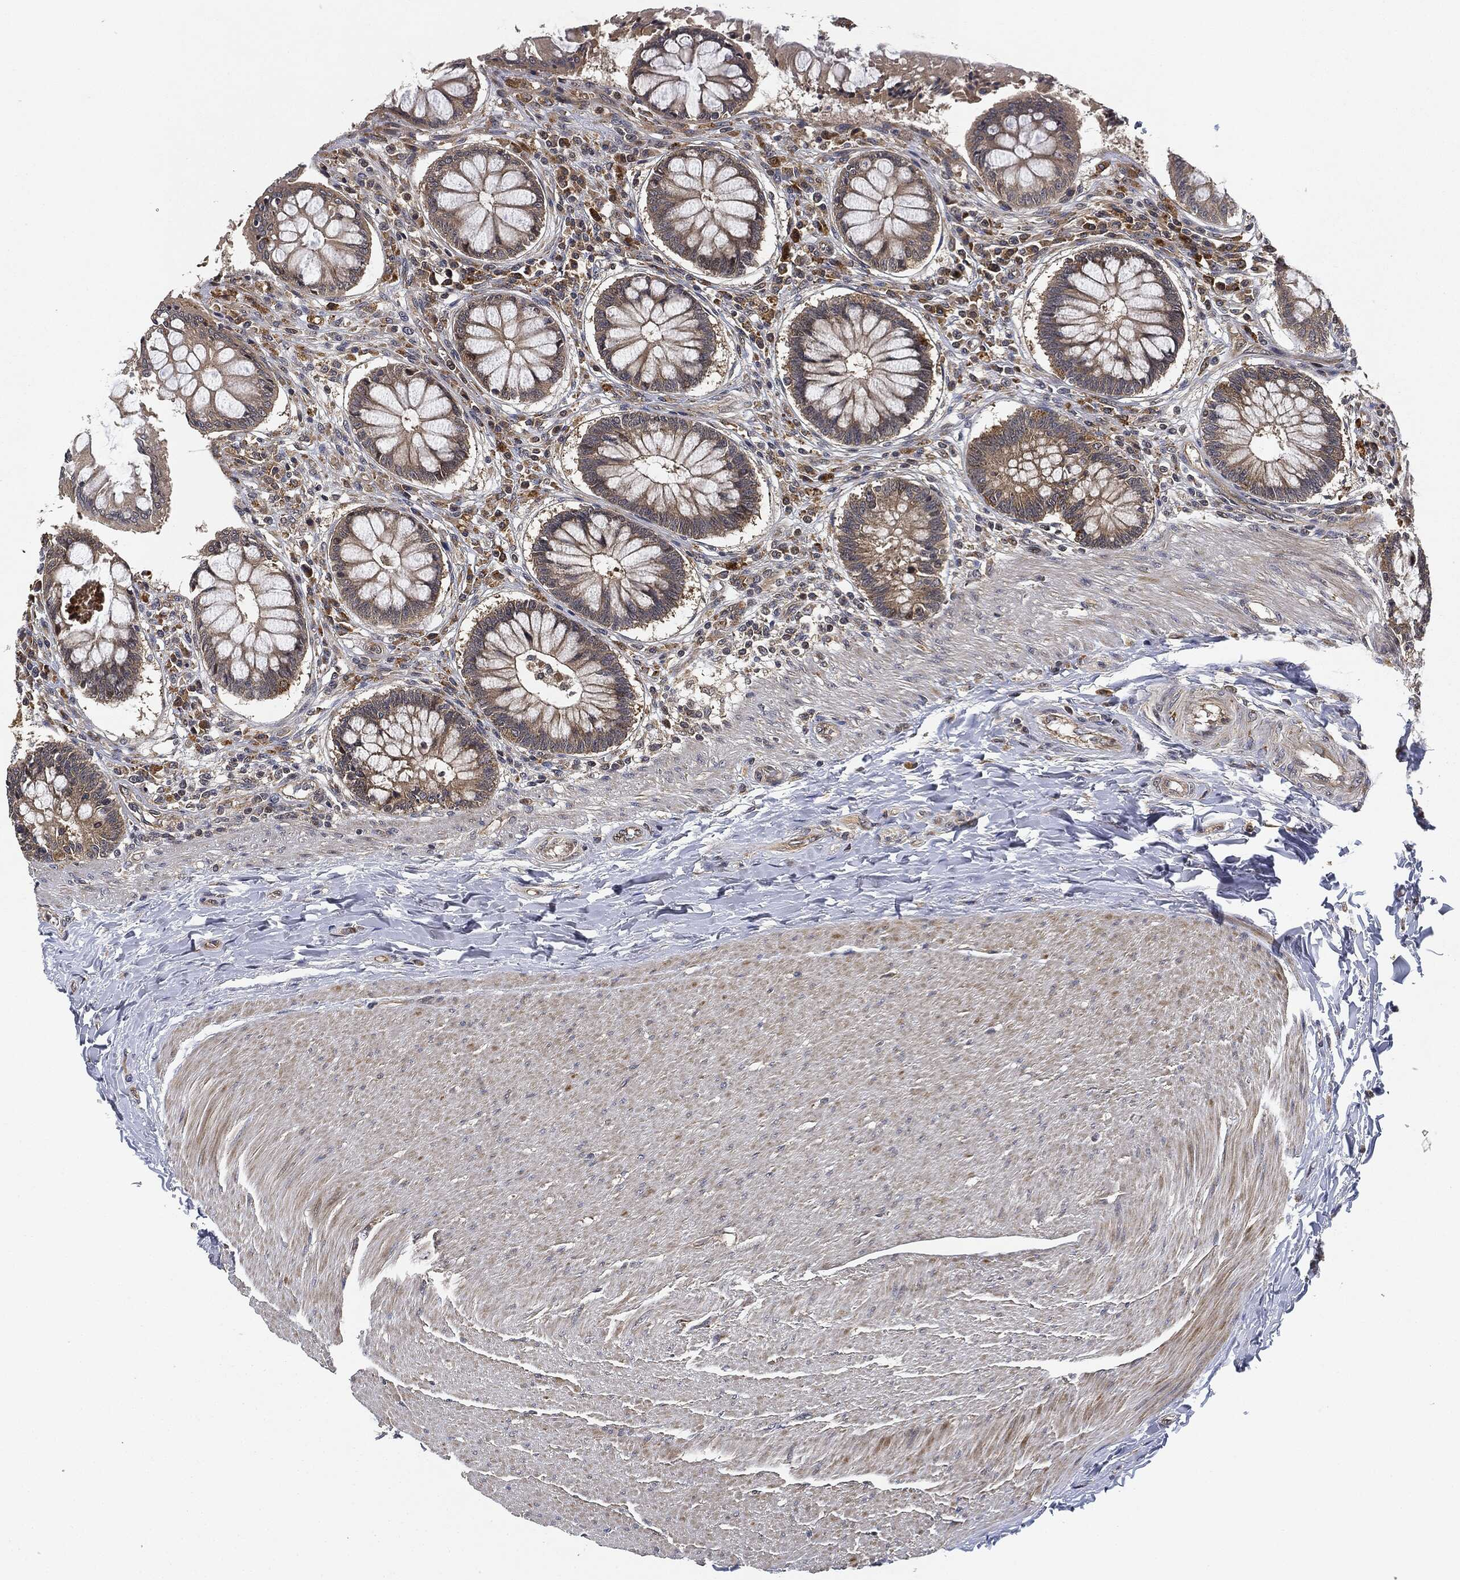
{"staining": {"intensity": "moderate", "quantity": ">75%", "location": "cytoplasmic/membranous"}, "tissue": "rectum", "cell_type": "Glandular cells", "image_type": "normal", "snomed": [{"axis": "morphology", "description": "Normal tissue, NOS"}, {"axis": "topography", "description": "Rectum"}], "caption": "Rectum was stained to show a protein in brown. There is medium levels of moderate cytoplasmic/membranous expression in about >75% of glandular cells.", "gene": "MLST8", "patient": {"sex": "female", "age": 58}}